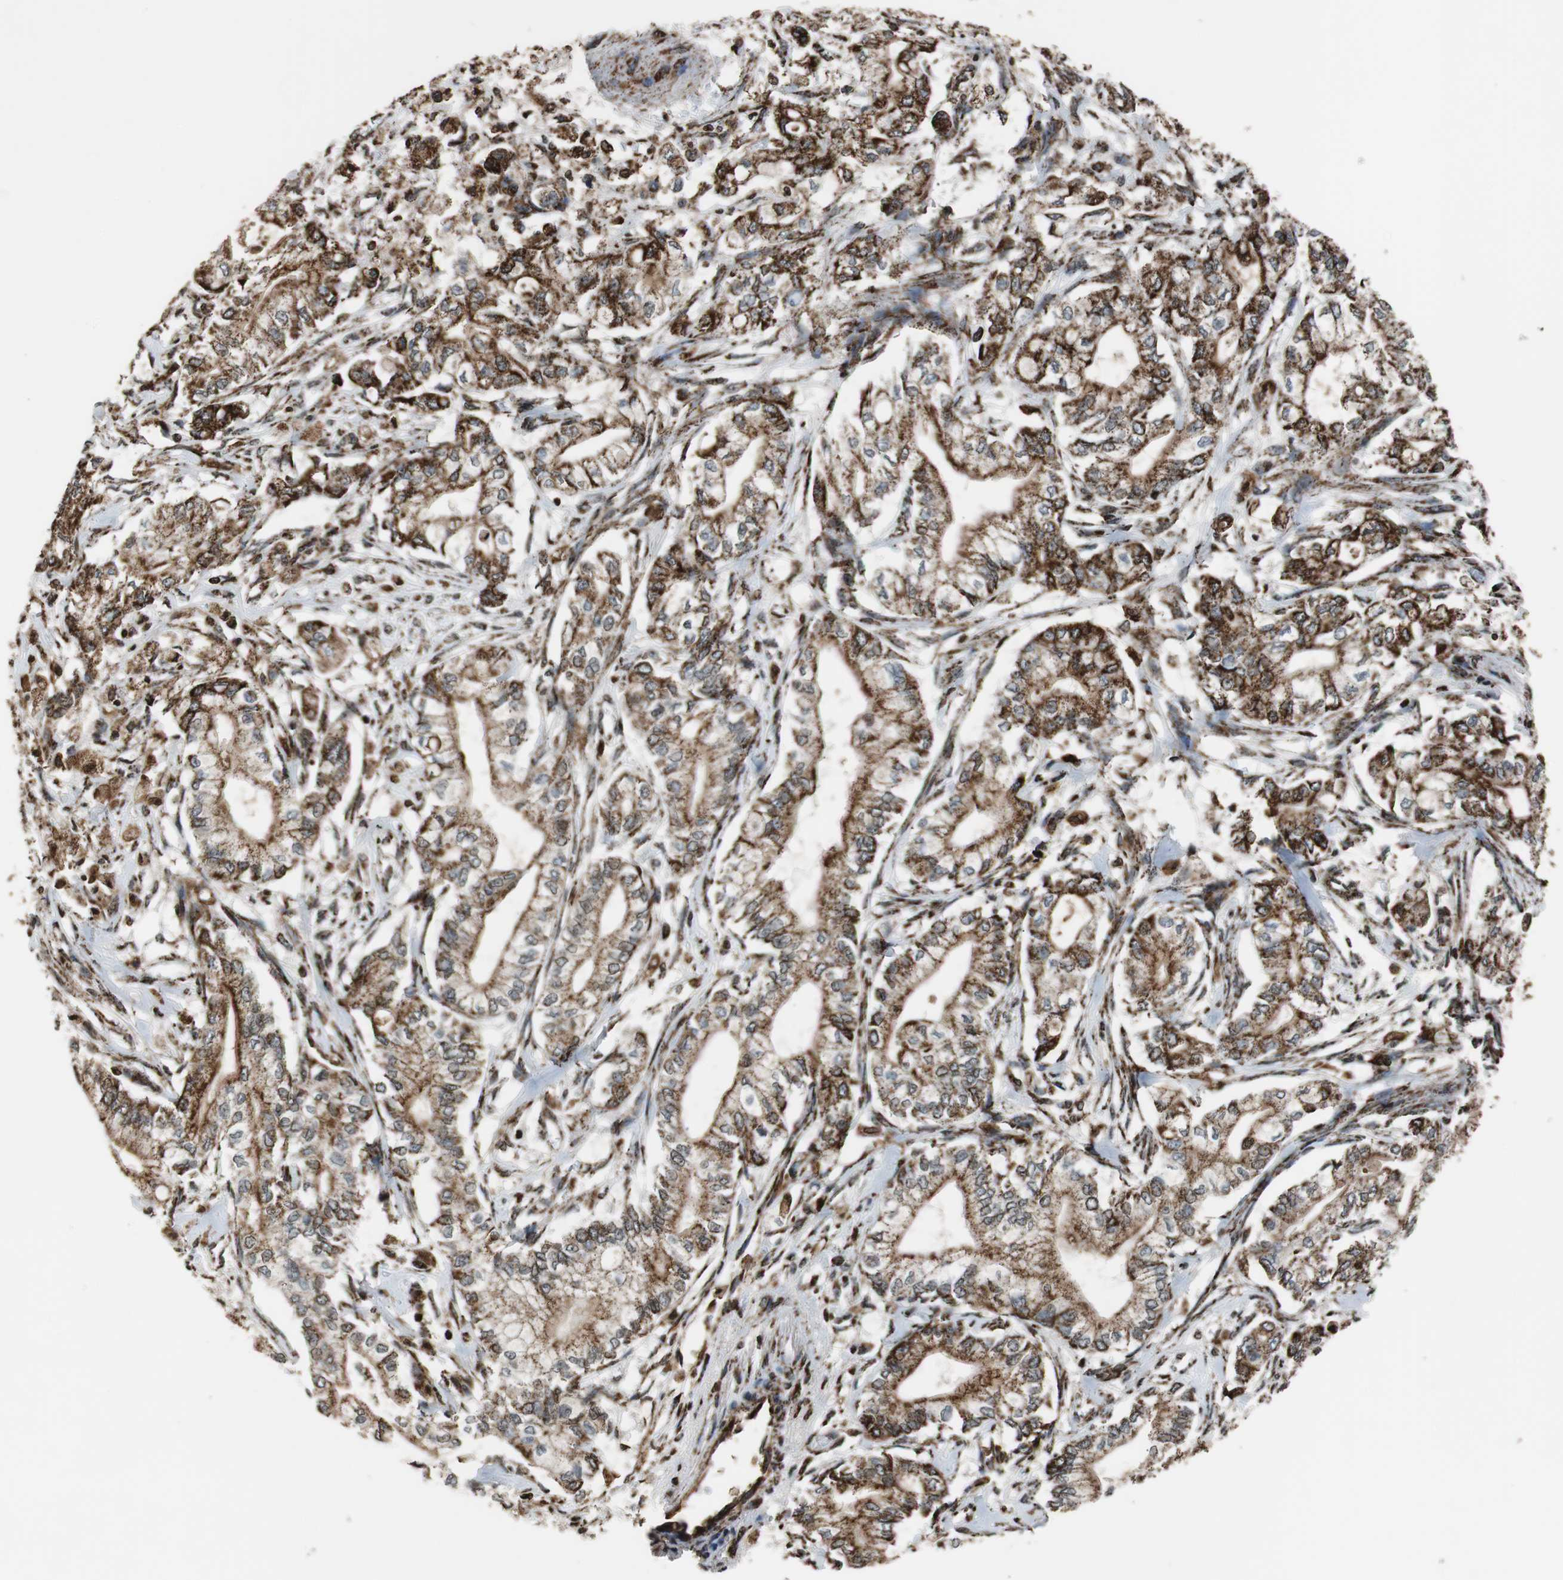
{"staining": {"intensity": "strong", "quantity": ">75%", "location": "cytoplasmic/membranous"}, "tissue": "pancreatic cancer", "cell_type": "Tumor cells", "image_type": "cancer", "snomed": [{"axis": "morphology", "description": "Adenocarcinoma, NOS"}, {"axis": "topography", "description": "Pancreas"}], "caption": "Protein expression analysis of human adenocarcinoma (pancreatic) reveals strong cytoplasmic/membranous staining in about >75% of tumor cells.", "gene": "HSPA9", "patient": {"sex": "male", "age": 70}}